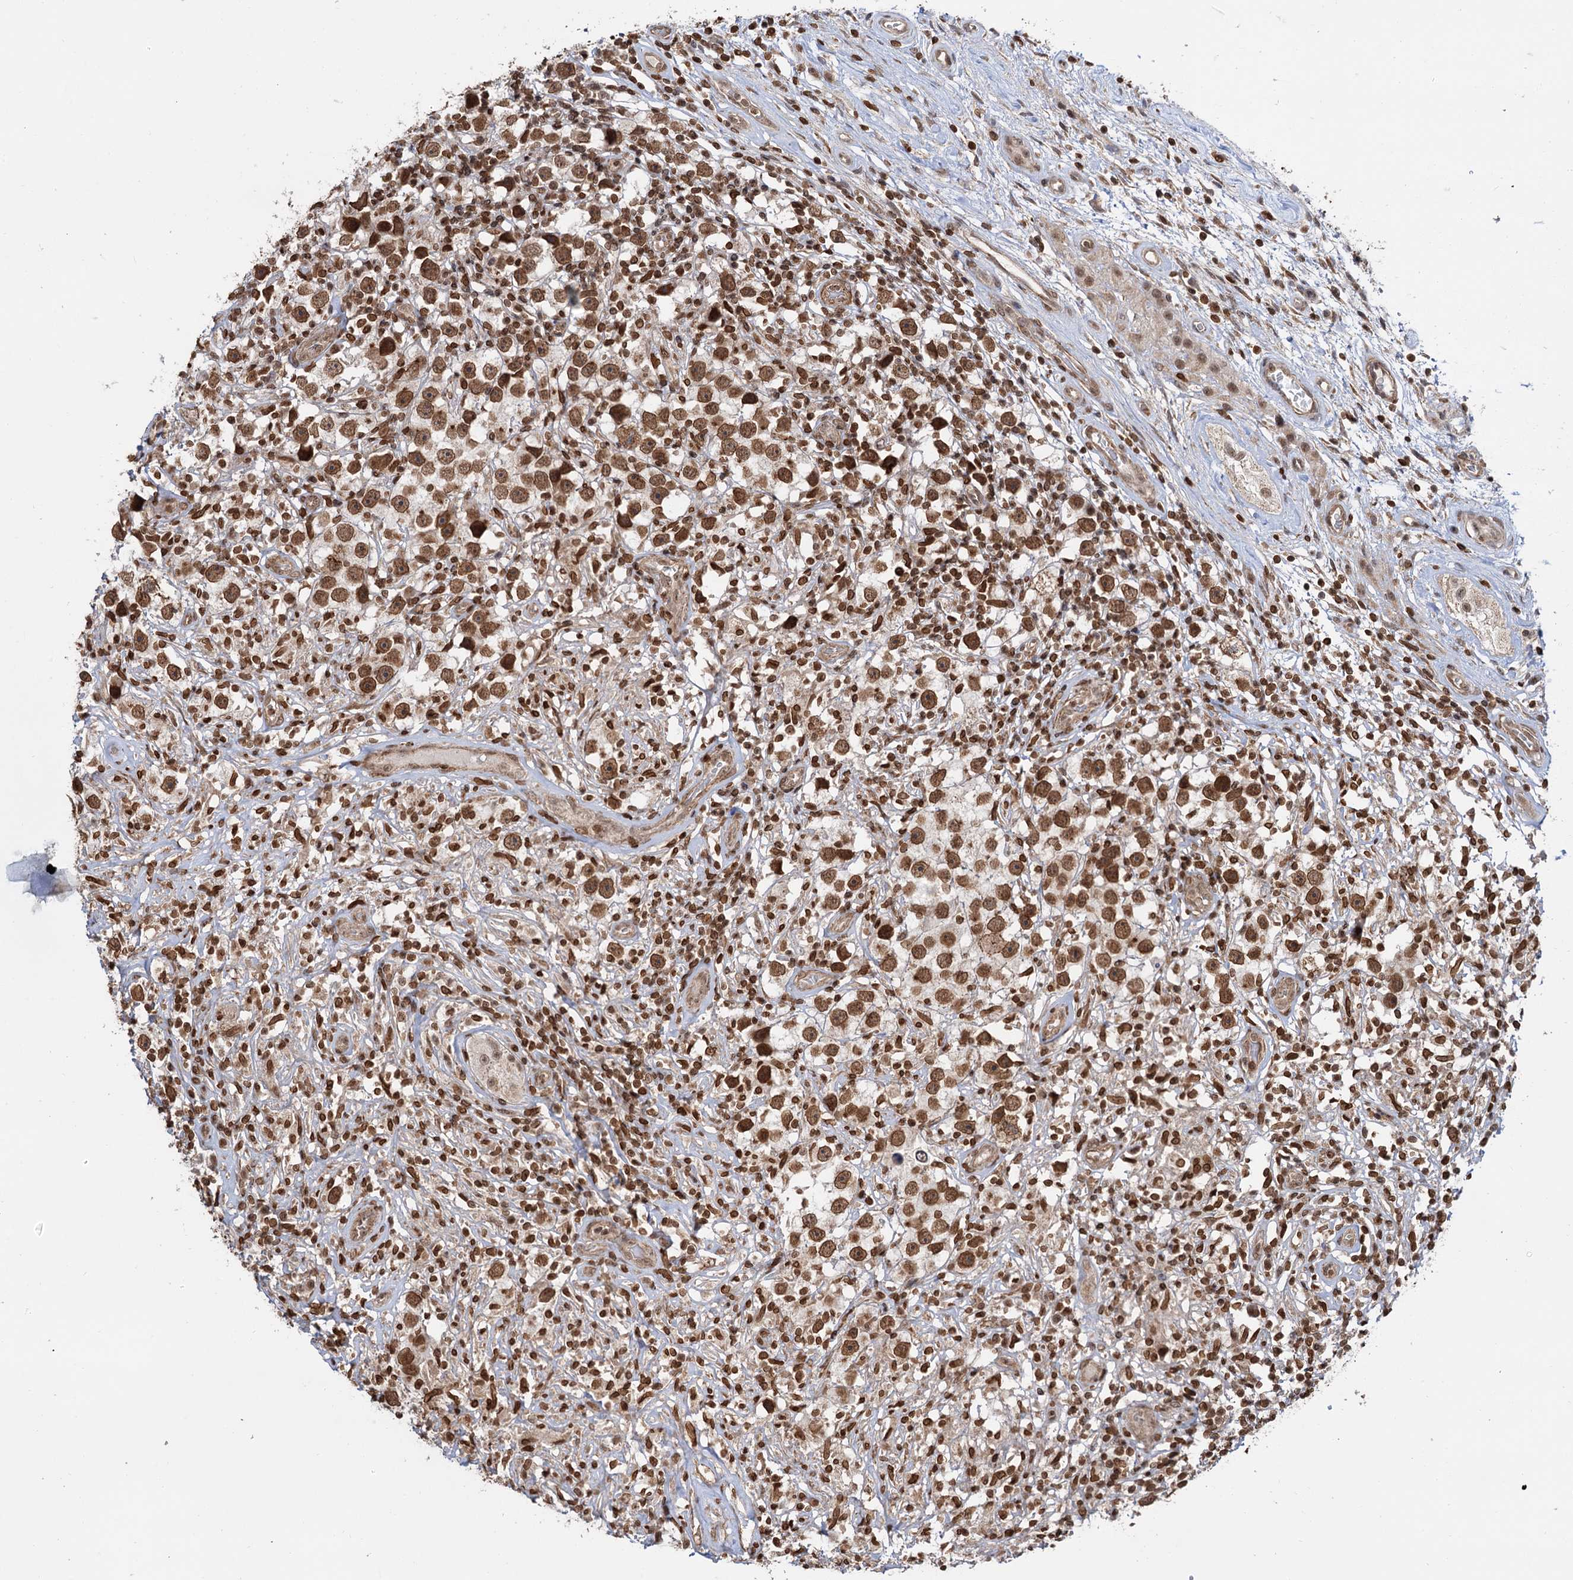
{"staining": {"intensity": "moderate", "quantity": ">75%", "location": "nuclear"}, "tissue": "testis cancer", "cell_type": "Tumor cells", "image_type": "cancer", "snomed": [{"axis": "morphology", "description": "Seminoma, NOS"}, {"axis": "topography", "description": "Testis"}], "caption": "Immunohistochemistry image of human seminoma (testis) stained for a protein (brown), which reveals medium levels of moderate nuclear expression in about >75% of tumor cells.", "gene": "ZC3H13", "patient": {"sex": "male", "age": 49}}